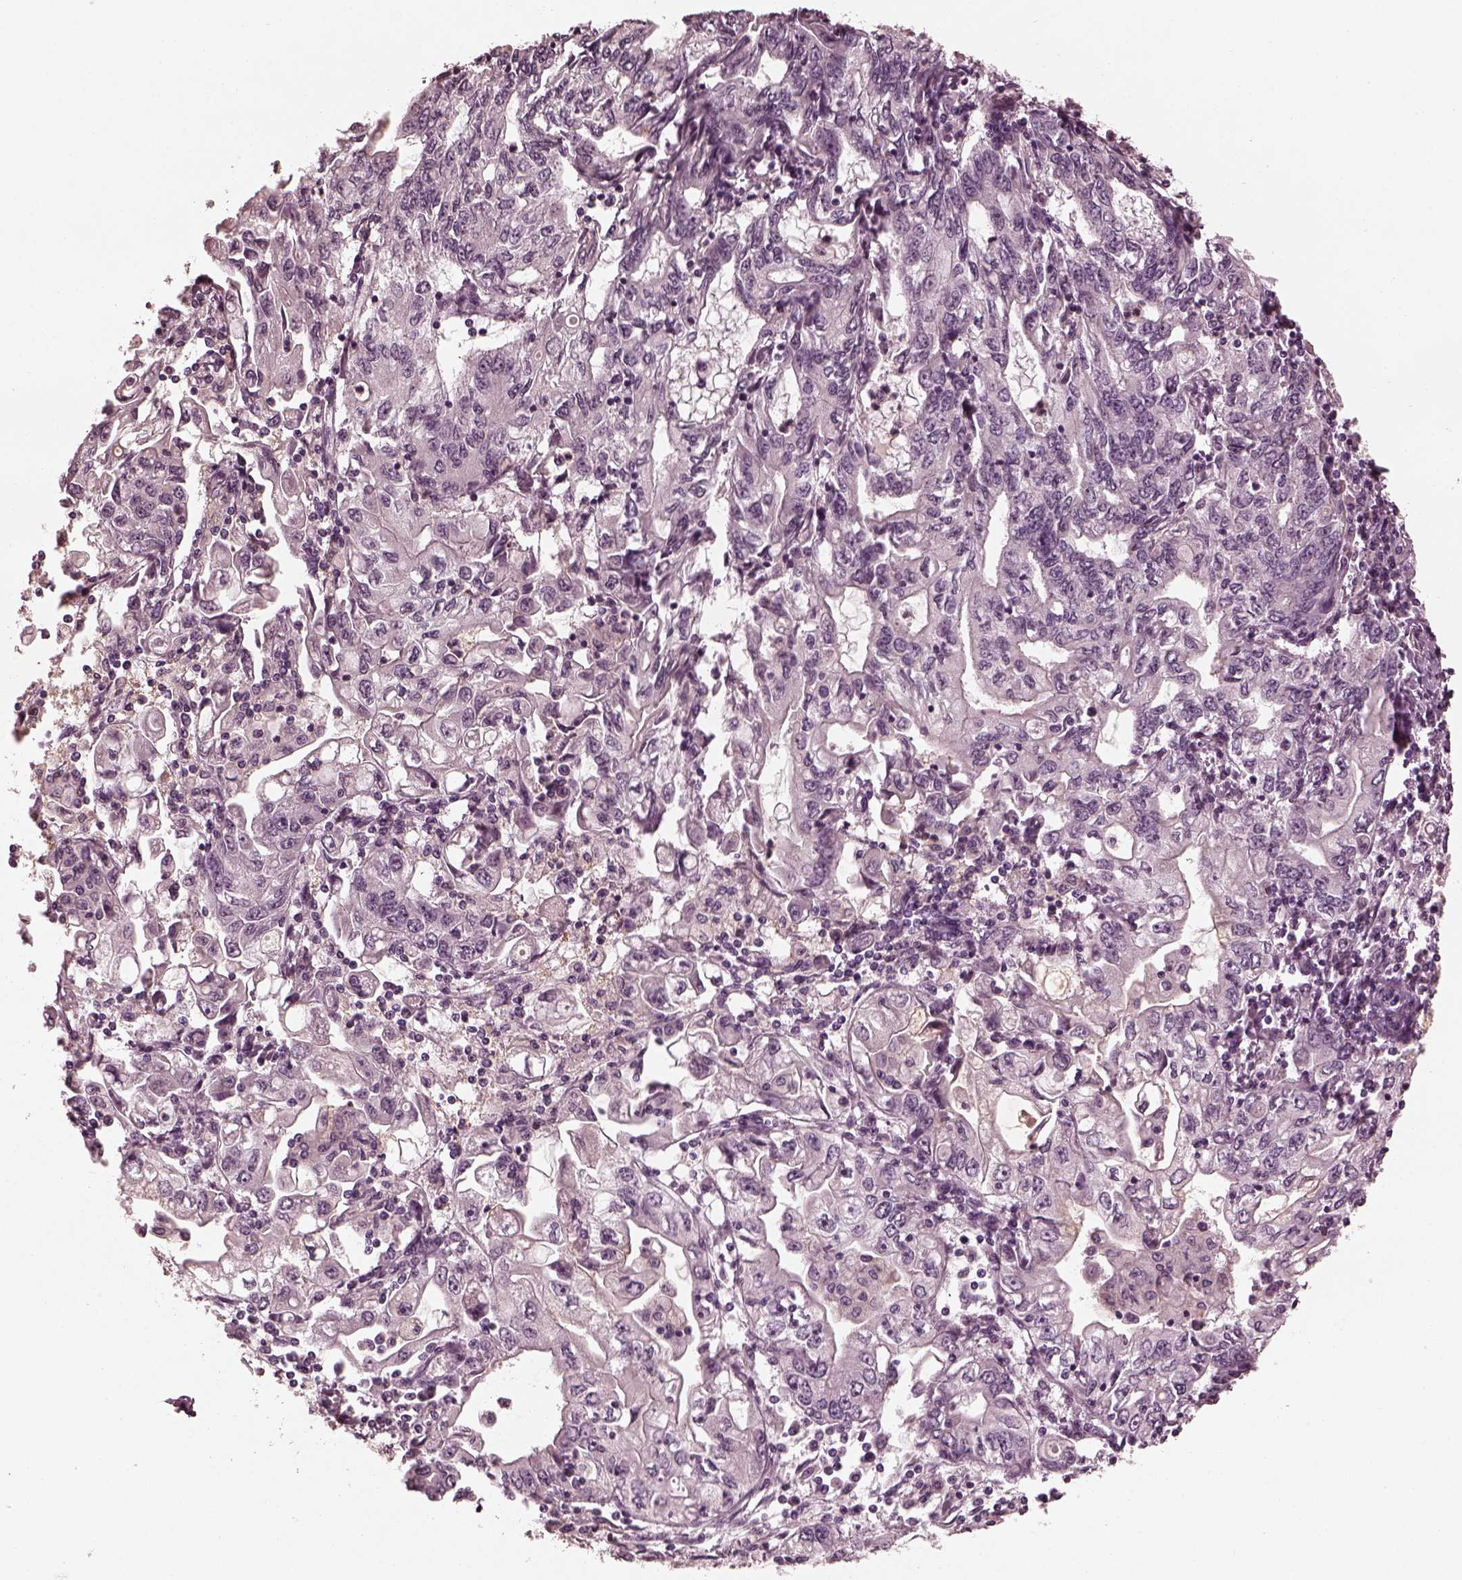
{"staining": {"intensity": "negative", "quantity": "none", "location": "none"}, "tissue": "stomach cancer", "cell_type": "Tumor cells", "image_type": "cancer", "snomed": [{"axis": "morphology", "description": "Adenocarcinoma, NOS"}, {"axis": "topography", "description": "Stomach, lower"}], "caption": "Immunohistochemistry (IHC) histopathology image of stomach cancer stained for a protein (brown), which demonstrates no expression in tumor cells.", "gene": "KRT79", "patient": {"sex": "female", "age": 72}}